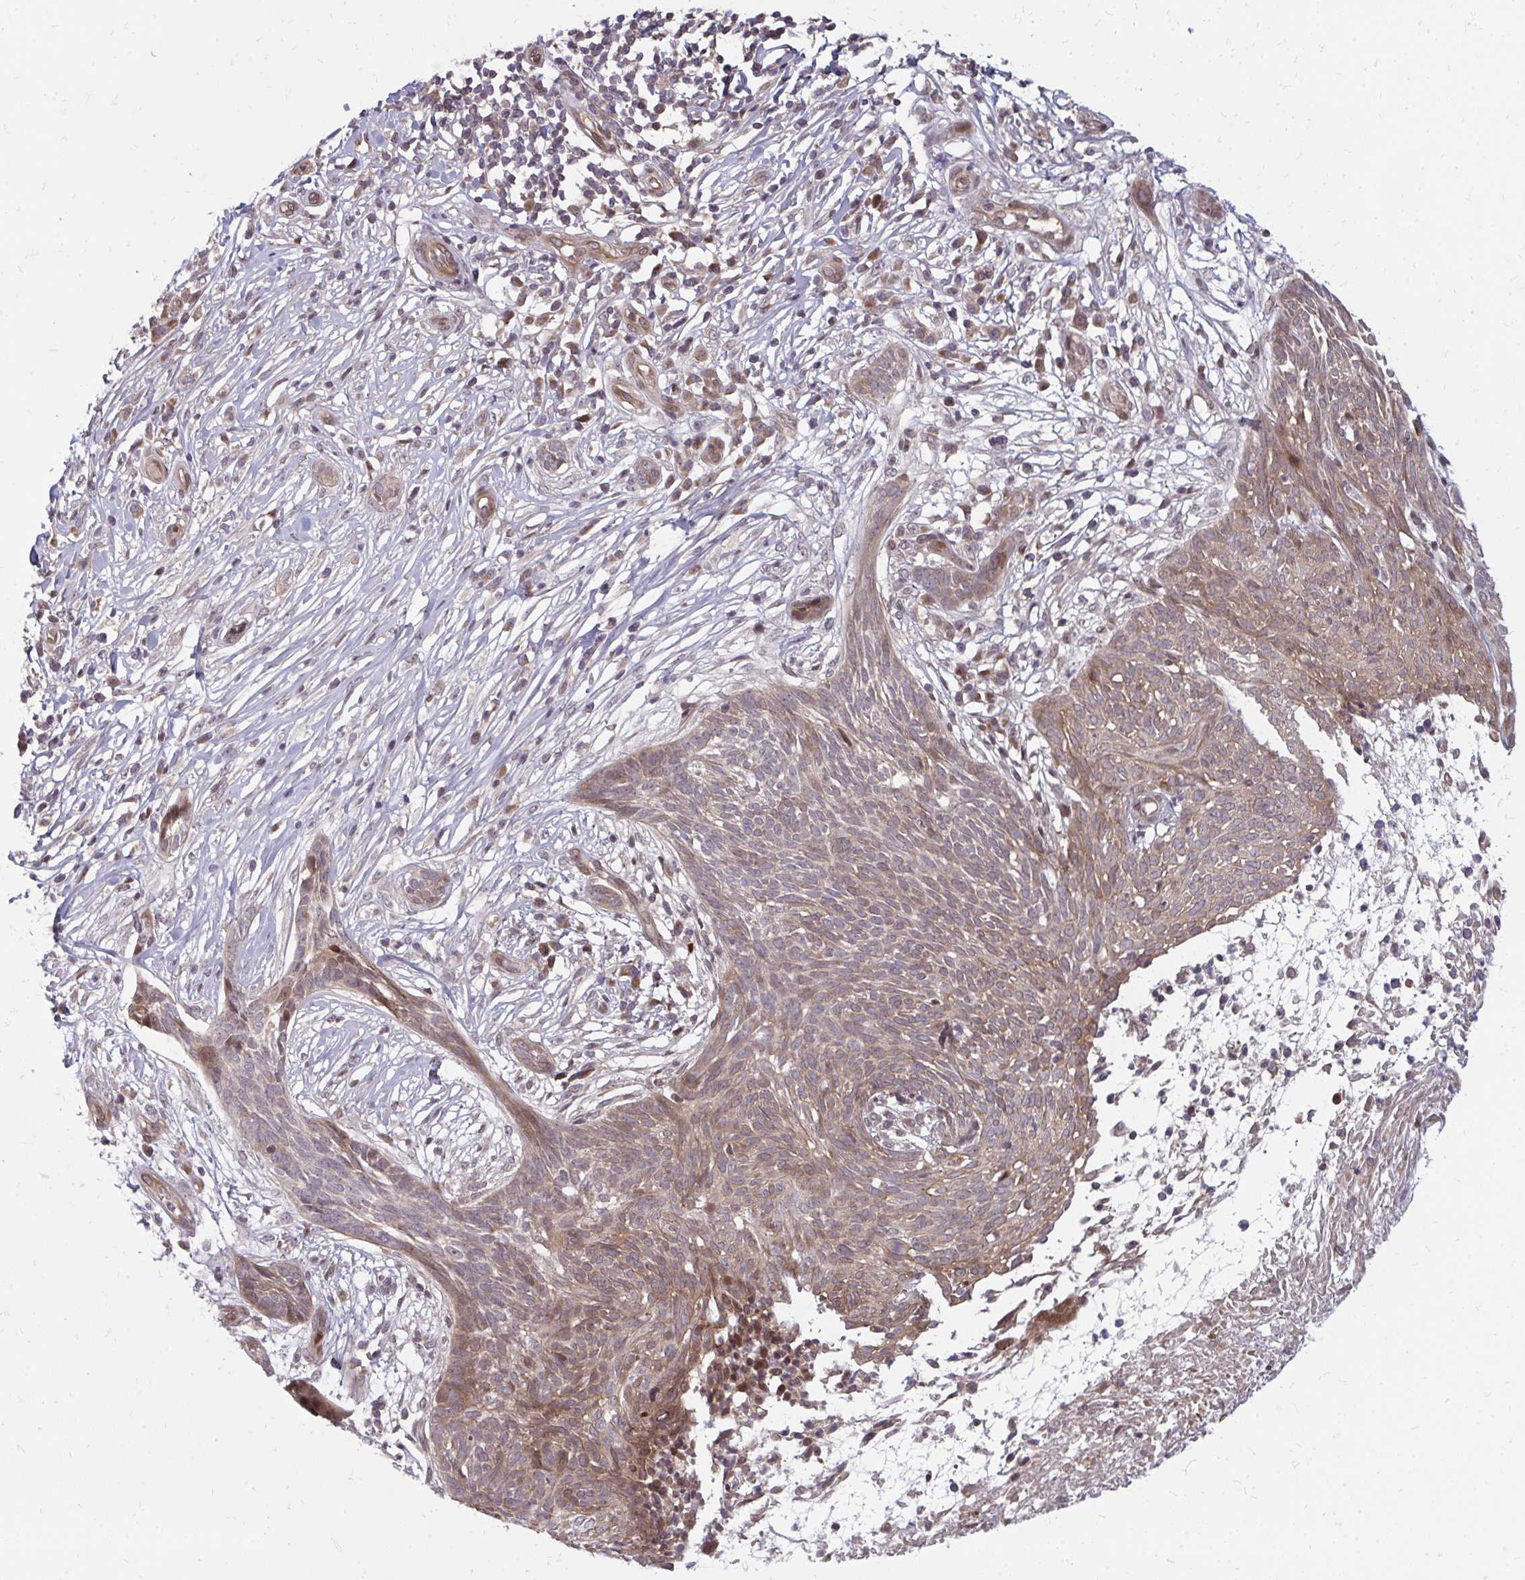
{"staining": {"intensity": "weak", "quantity": ">75%", "location": "cytoplasmic/membranous"}, "tissue": "skin cancer", "cell_type": "Tumor cells", "image_type": "cancer", "snomed": [{"axis": "morphology", "description": "Basal cell carcinoma"}, {"axis": "topography", "description": "Skin"}, {"axis": "topography", "description": "Skin, foot"}], "caption": "This image exhibits IHC staining of human skin cancer, with low weak cytoplasmic/membranous positivity in about >75% of tumor cells.", "gene": "ZNF285", "patient": {"sex": "female", "age": 86}}